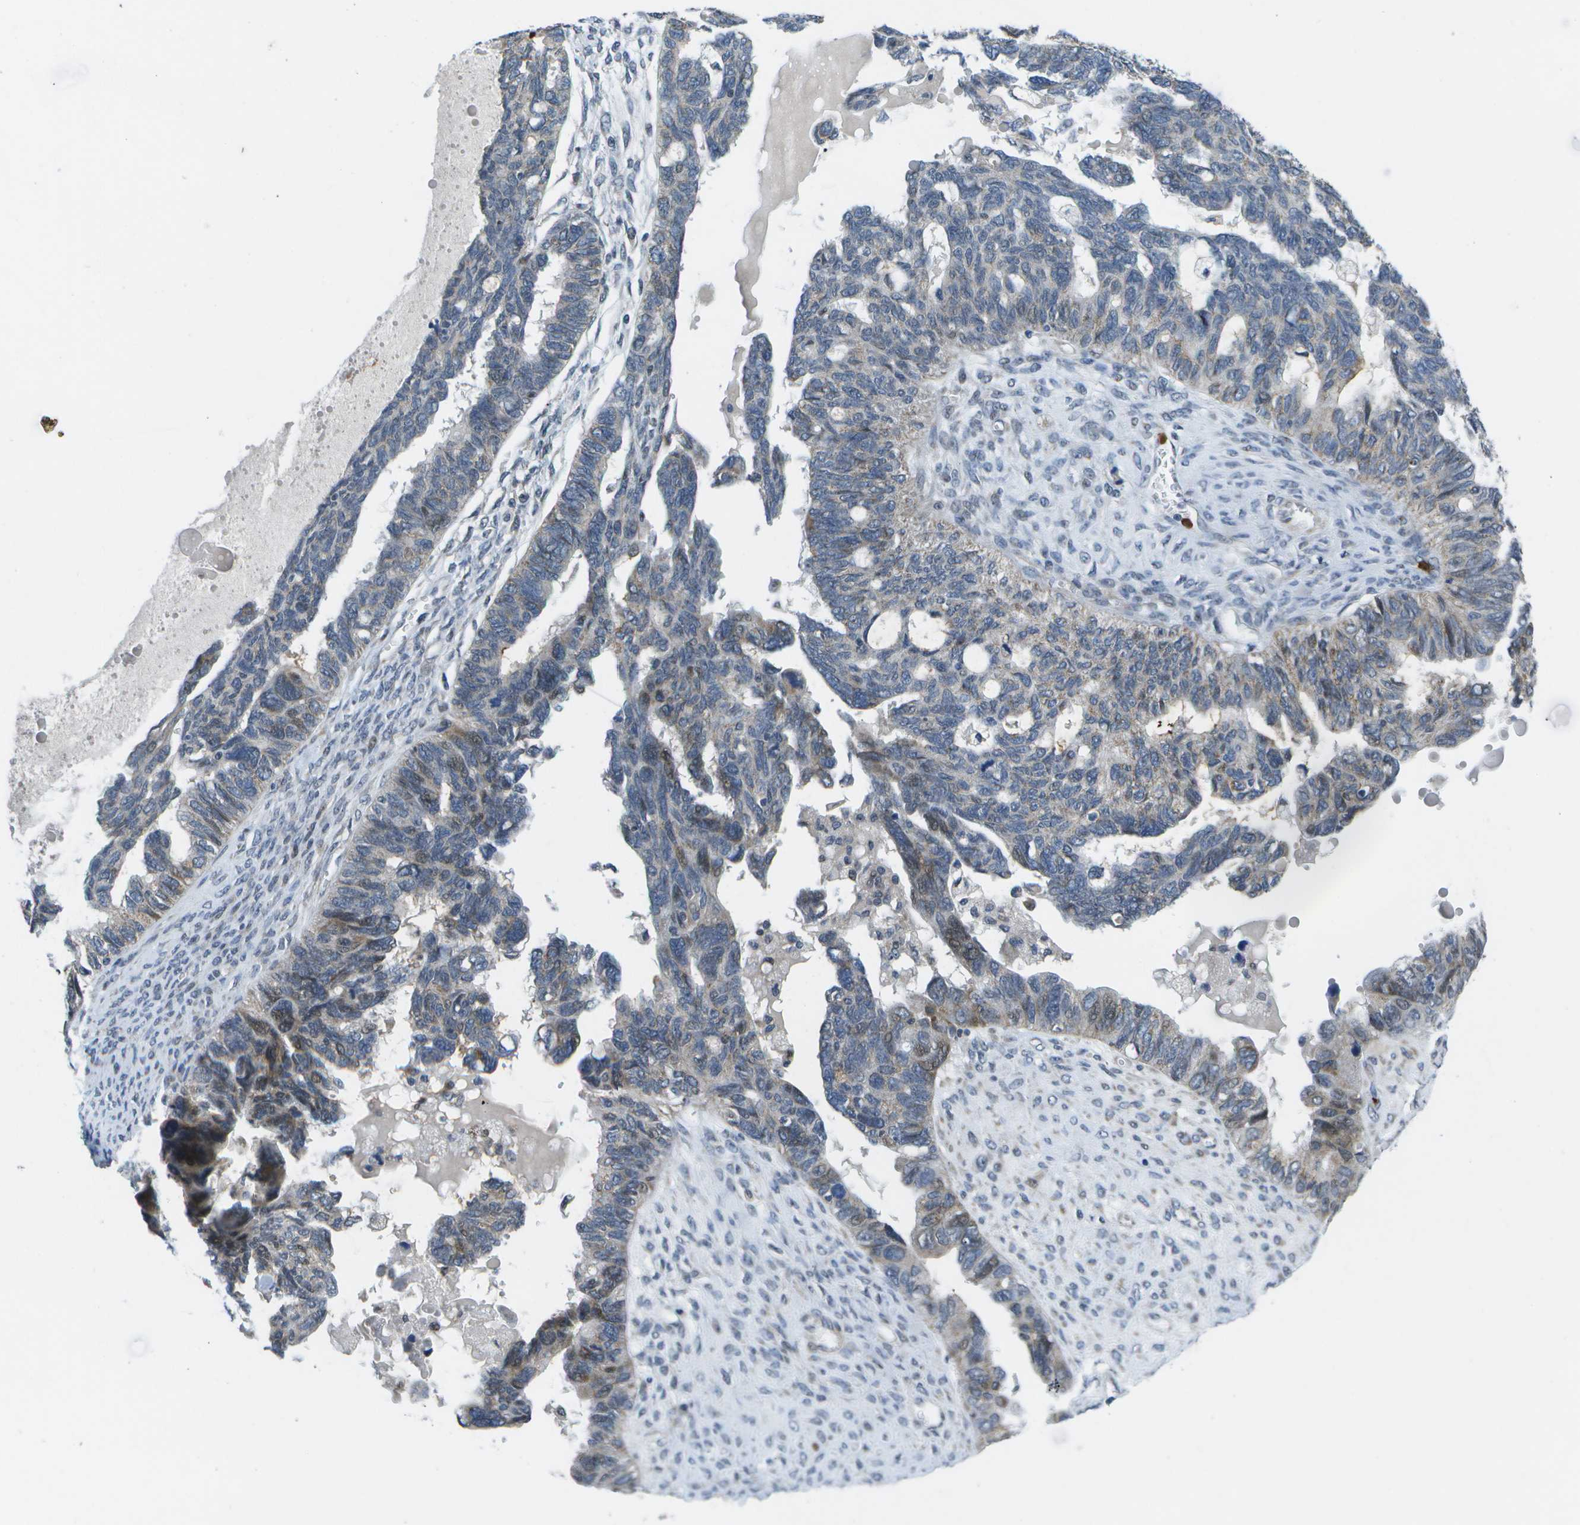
{"staining": {"intensity": "moderate", "quantity": "<25%", "location": "cytoplasmic/membranous"}, "tissue": "ovarian cancer", "cell_type": "Tumor cells", "image_type": "cancer", "snomed": [{"axis": "morphology", "description": "Cystadenocarcinoma, serous, NOS"}, {"axis": "topography", "description": "Ovary"}], "caption": "Moderate cytoplasmic/membranous expression is identified in about <25% of tumor cells in ovarian serous cystadenocarcinoma. (DAB (3,3'-diaminobenzidine) IHC with brightfield microscopy, high magnification).", "gene": "GALNT15", "patient": {"sex": "female", "age": 79}}